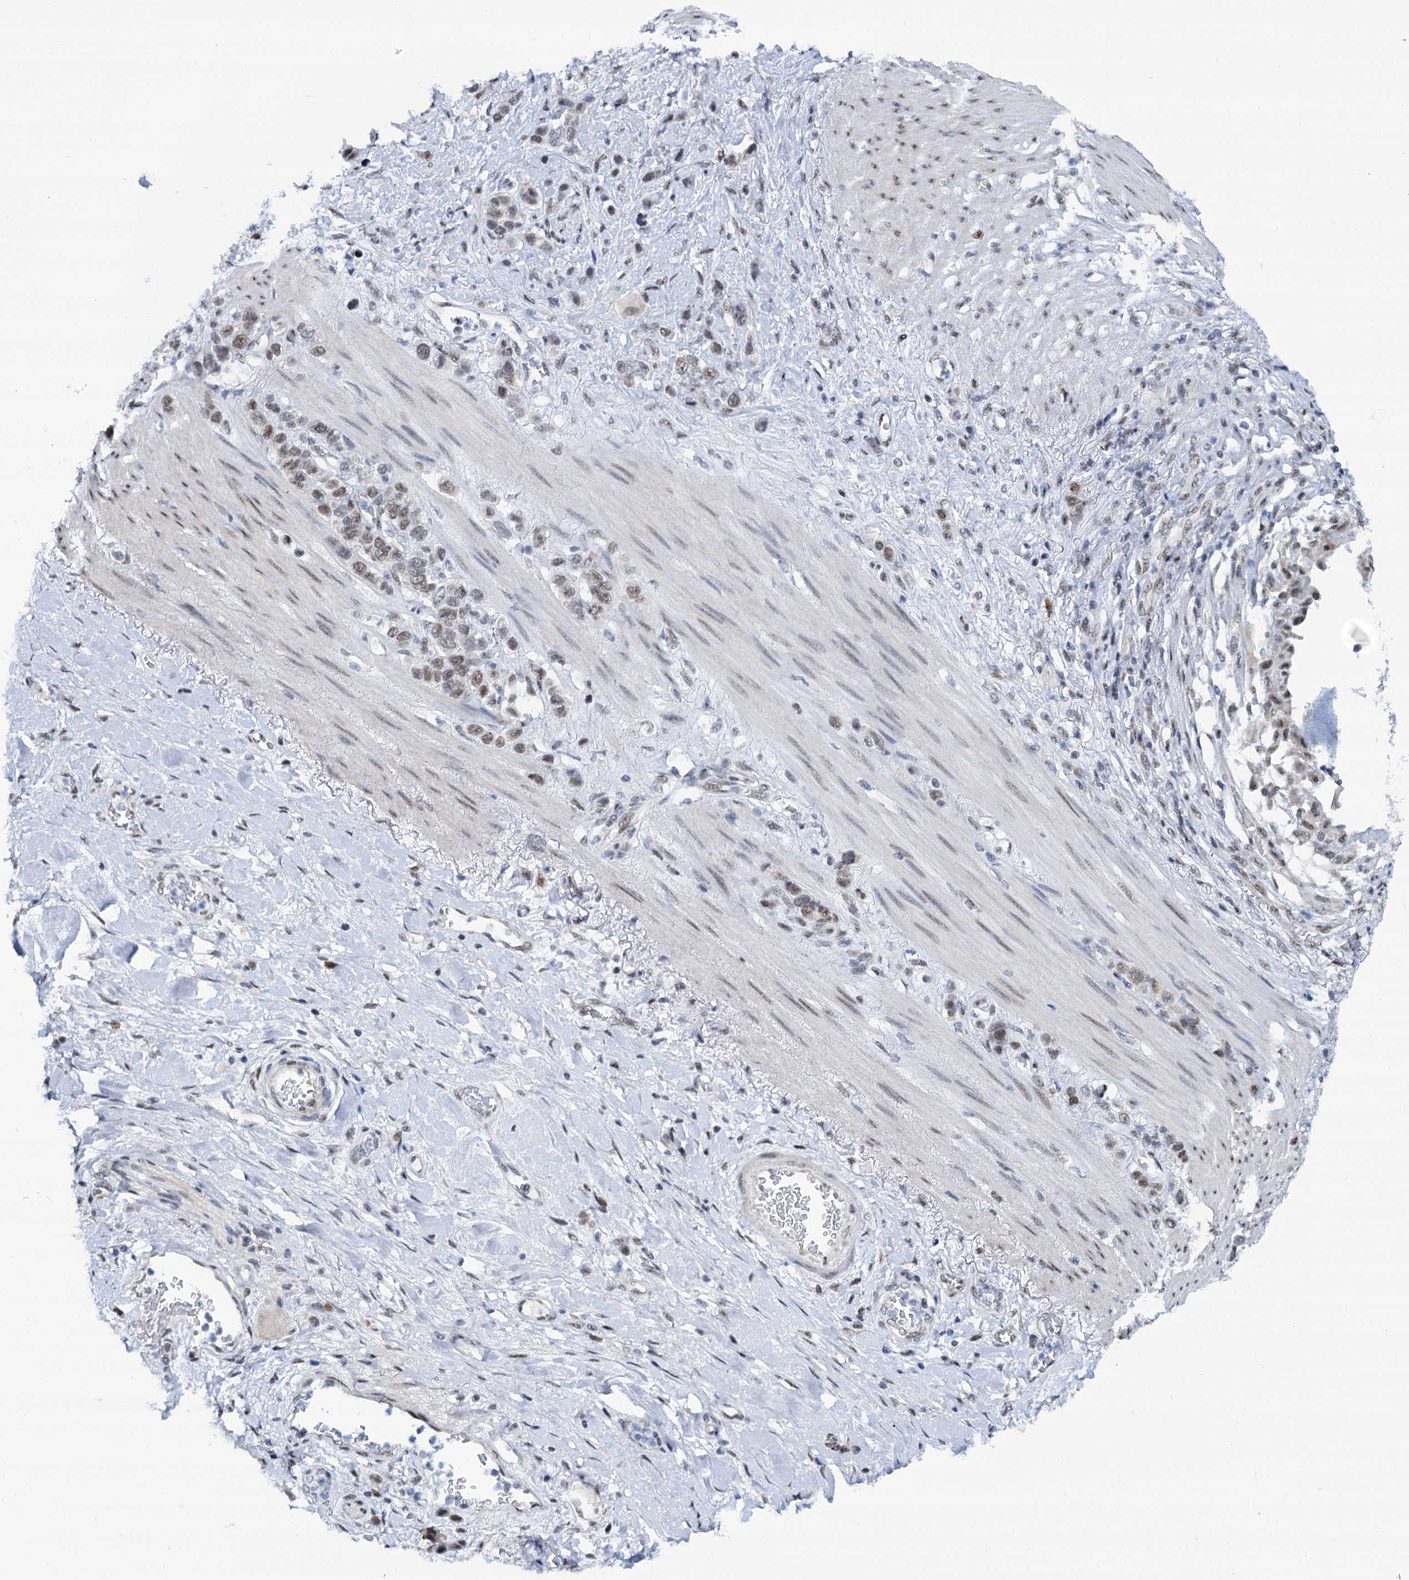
{"staining": {"intensity": "moderate", "quantity": "25%-75%", "location": "nuclear"}, "tissue": "stomach cancer", "cell_type": "Tumor cells", "image_type": "cancer", "snomed": [{"axis": "morphology", "description": "Adenocarcinoma, NOS"}, {"axis": "morphology", "description": "Adenocarcinoma, High grade"}, {"axis": "topography", "description": "Stomach, upper"}, {"axis": "topography", "description": "Stomach, lower"}], "caption": "This image exhibits stomach cancer stained with IHC to label a protein in brown. The nuclear of tumor cells show moderate positivity for the protein. Nuclei are counter-stained blue.", "gene": "SREK1", "patient": {"sex": "female", "age": 65}}